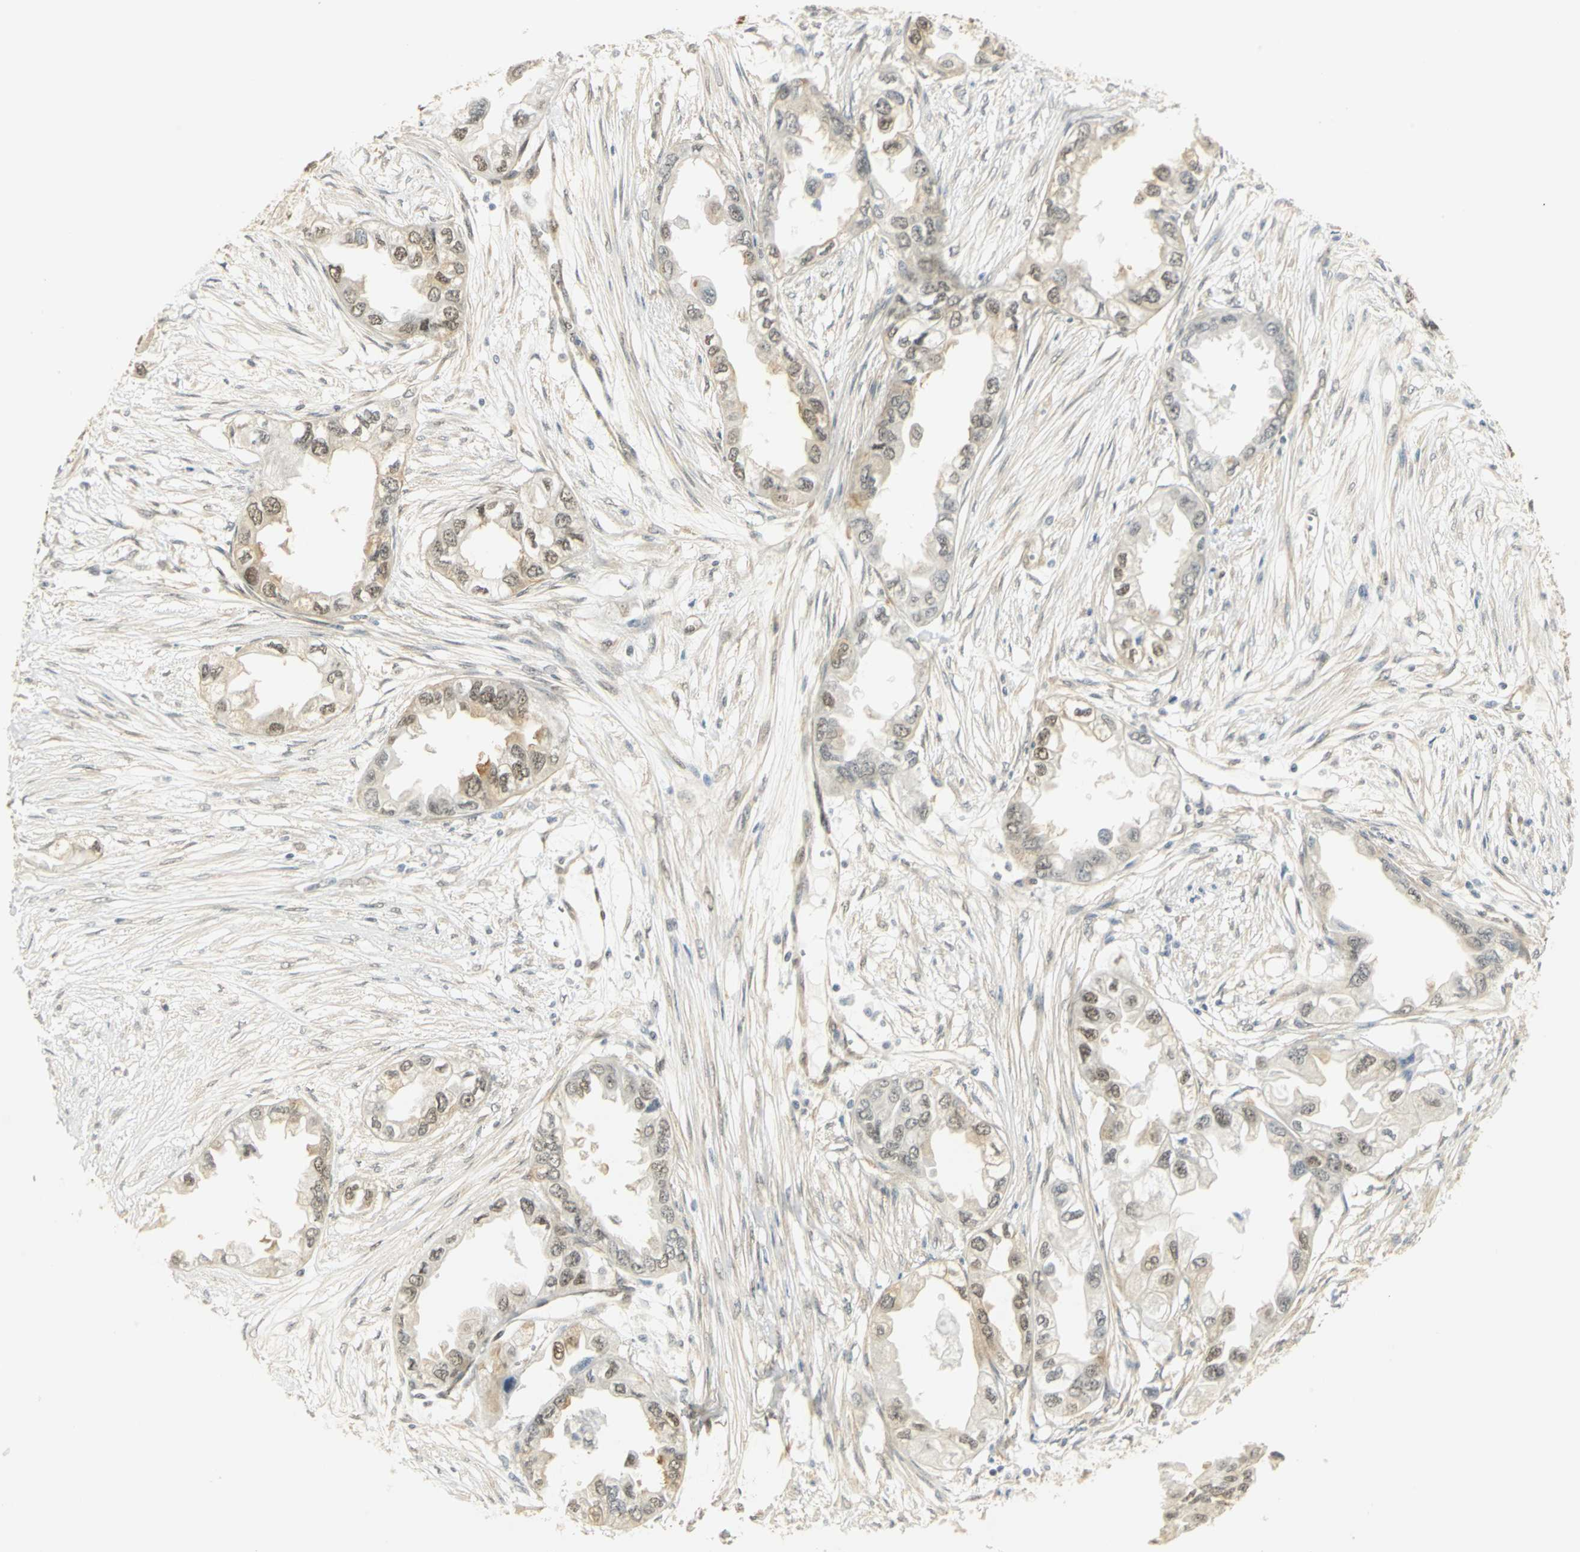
{"staining": {"intensity": "weak", "quantity": "<25%", "location": "cytoplasmic/membranous,nuclear"}, "tissue": "endometrial cancer", "cell_type": "Tumor cells", "image_type": "cancer", "snomed": [{"axis": "morphology", "description": "Adenocarcinoma, NOS"}, {"axis": "topography", "description": "Endometrium"}], "caption": "Image shows no significant protein staining in tumor cells of endometrial adenocarcinoma. The staining is performed using DAB (3,3'-diaminobenzidine) brown chromogen with nuclei counter-stained in using hematoxylin.", "gene": "DDX5", "patient": {"sex": "female", "age": 67}}